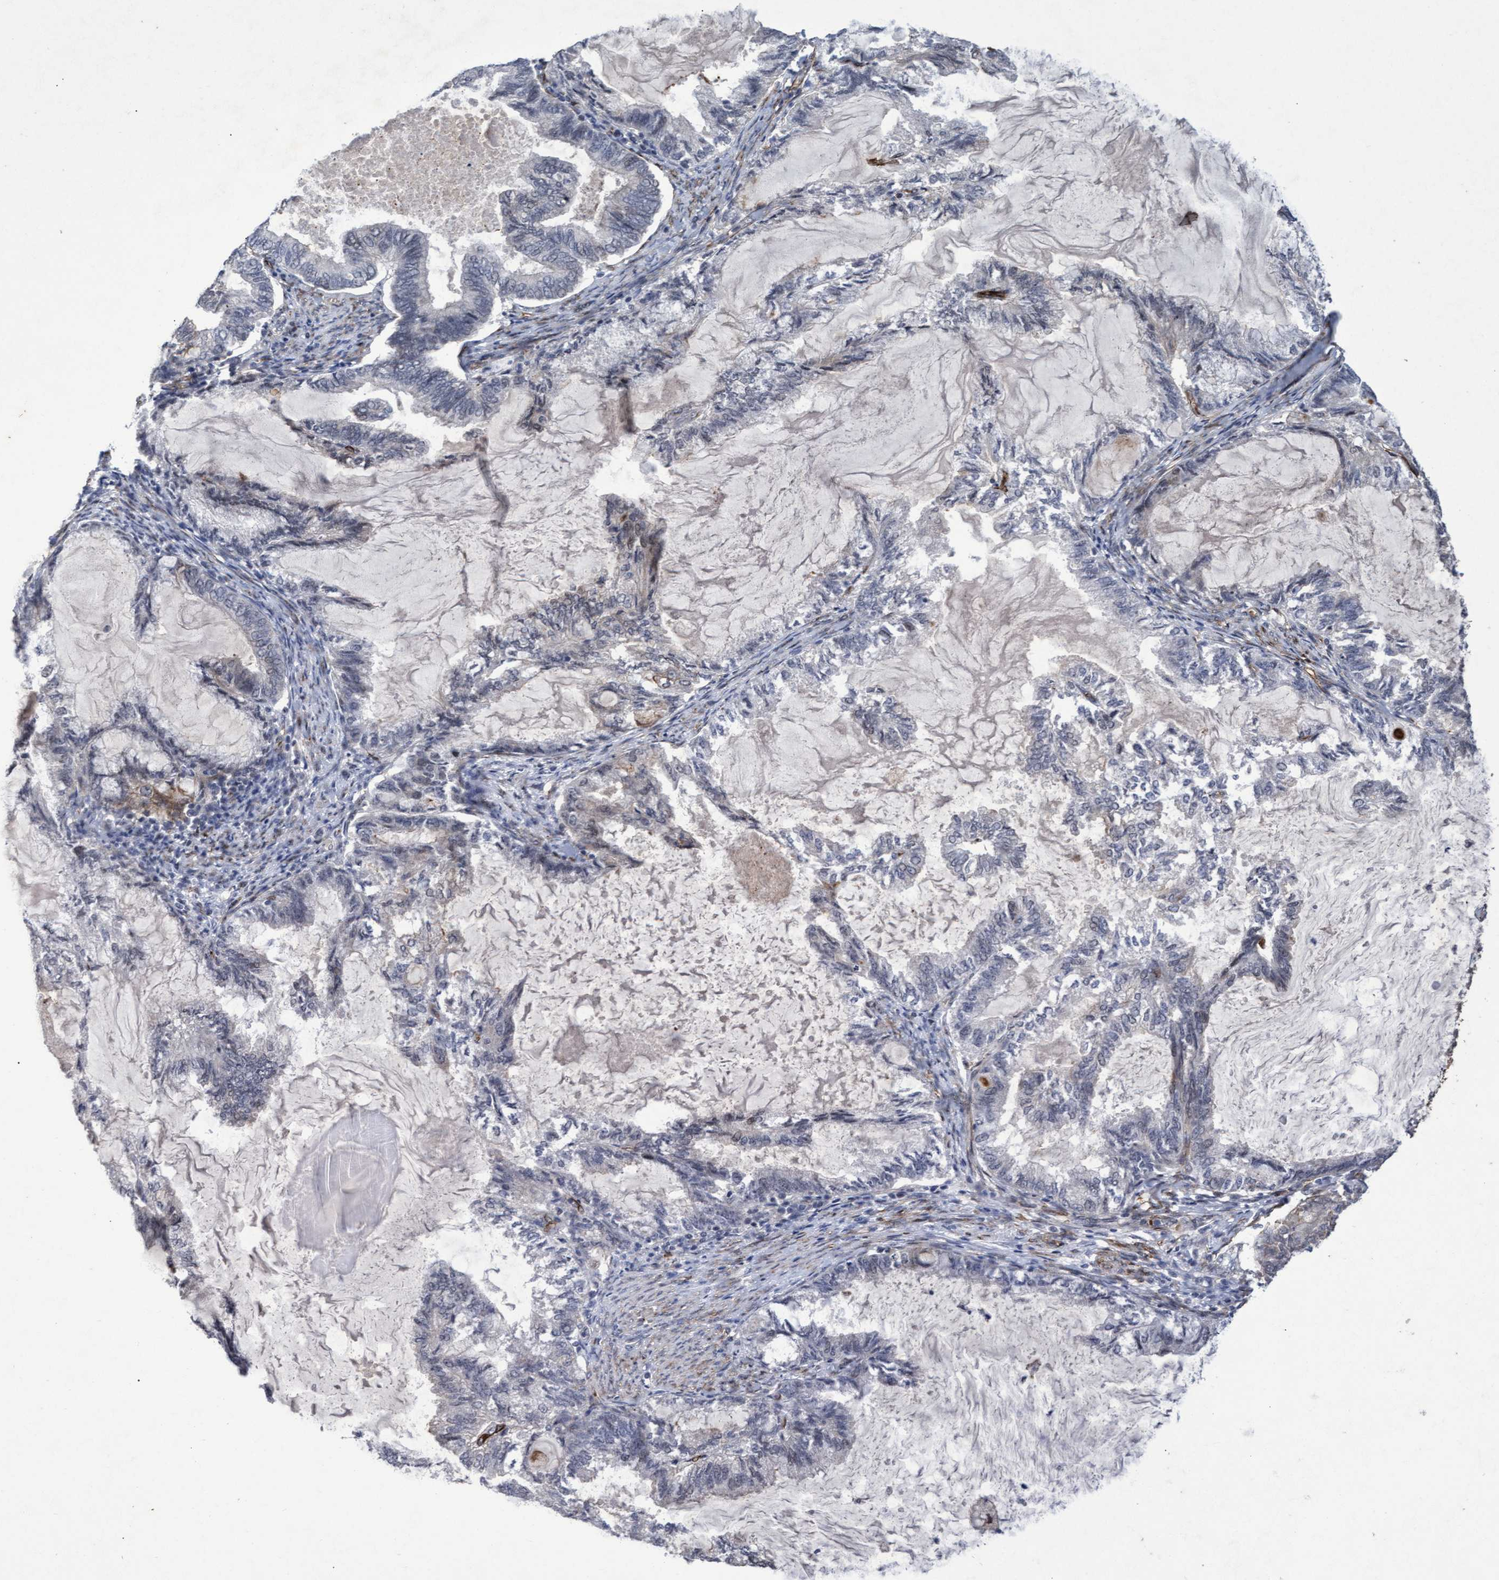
{"staining": {"intensity": "weak", "quantity": "<25%", "location": "cytoplasmic/membranous"}, "tissue": "endometrial cancer", "cell_type": "Tumor cells", "image_type": "cancer", "snomed": [{"axis": "morphology", "description": "Adenocarcinoma, NOS"}, {"axis": "topography", "description": "Endometrium"}], "caption": "DAB immunohistochemical staining of human endometrial cancer reveals no significant staining in tumor cells. Brightfield microscopy of IHC stained with DAB (brown) and hematoxylin (blue), captured at high magnification.", "gene": "ZNF750", "patient": {"sex": "female", "age": 86}}